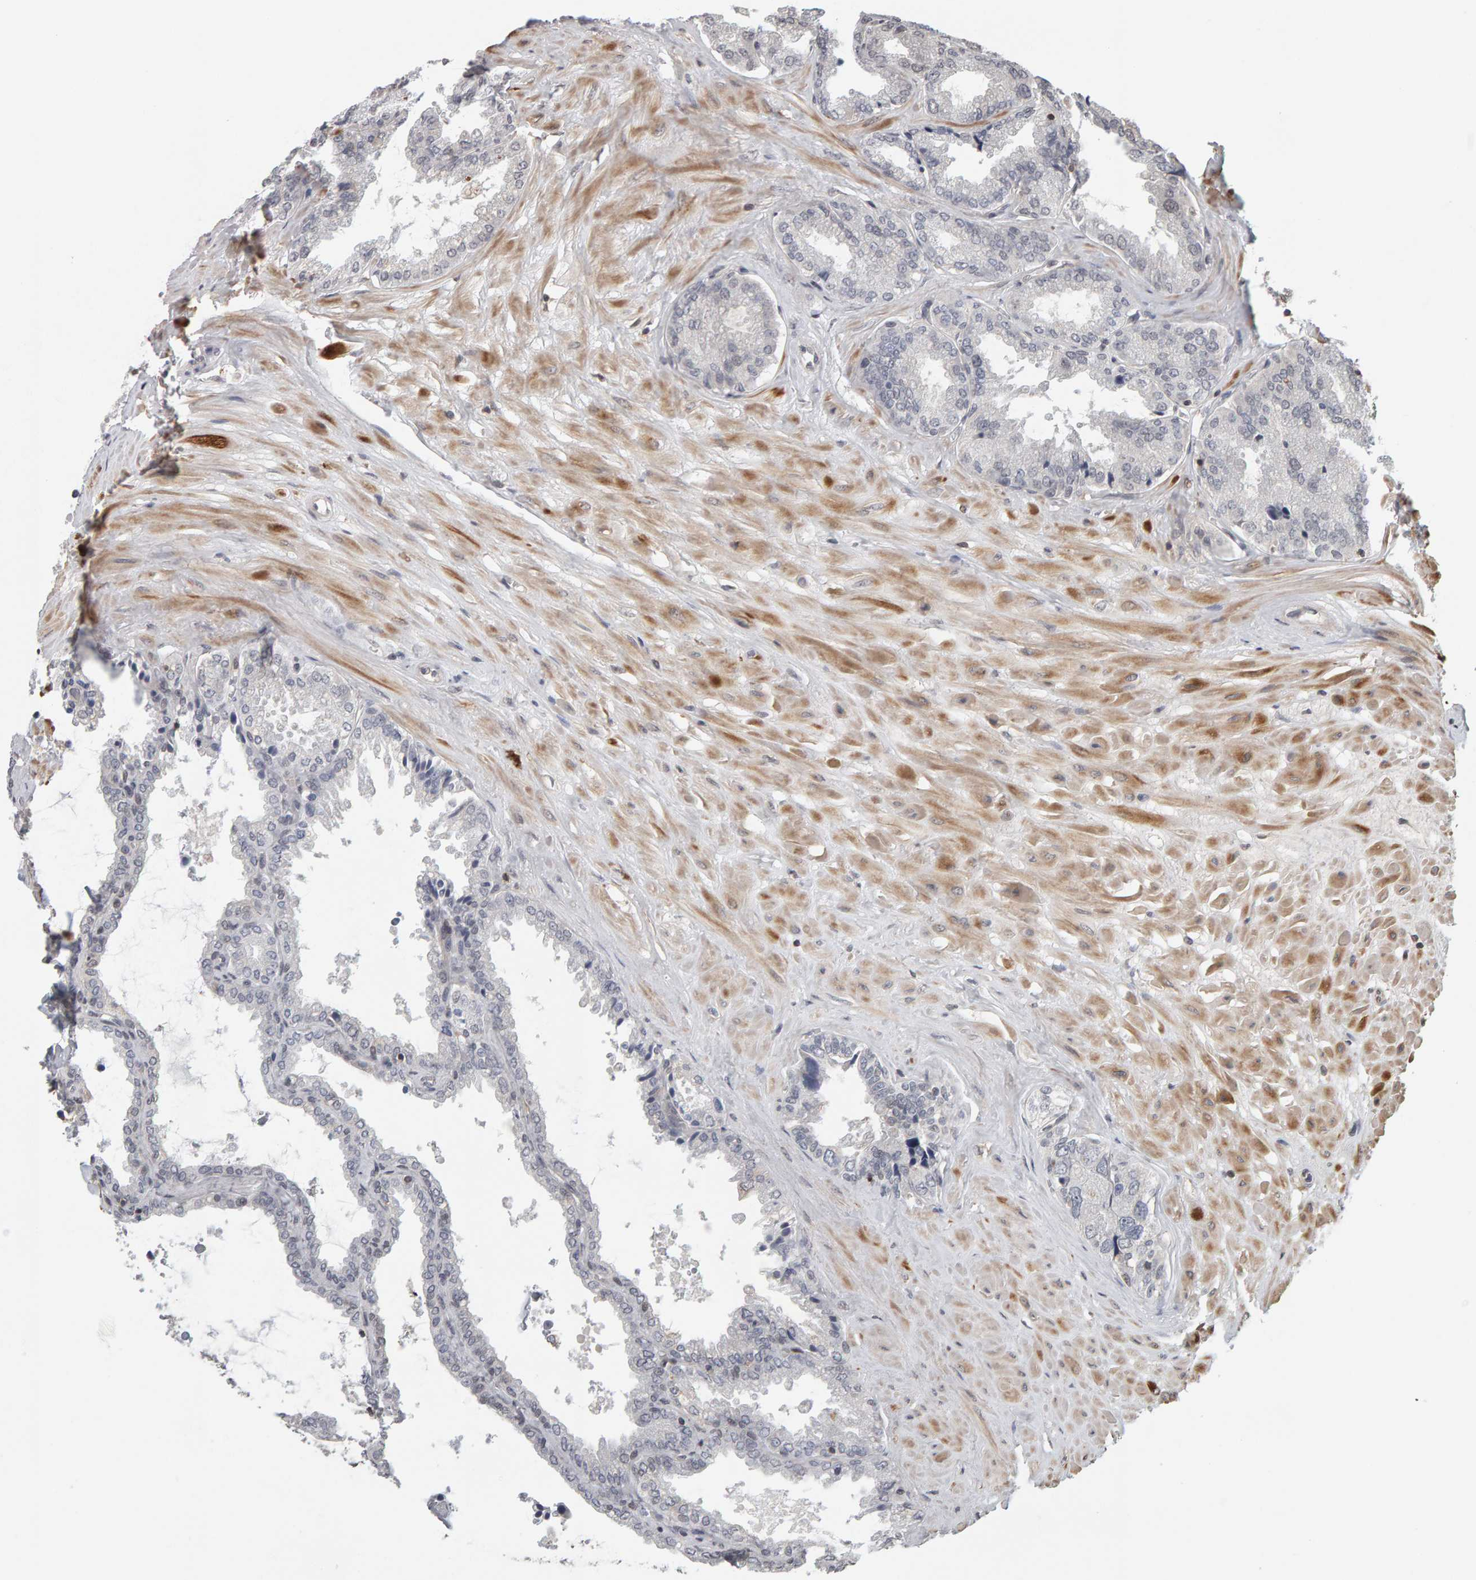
{"staining": {"intensity": "negative", "quantity": "none", "location": "none"}, "tissue": "seminal vesicle", "cell_type": "Glandular cells", "image_type": "normal", "snomed": [{"axis": "morphology", "description": "Normal tissue, NOS"}, {"axis": "topography", "description": "Seminal veicle"}], "caption": "This photomicrograph is of unremarkable seminal vesicle stained with immunohistochemistry to label a protein in brown with the nuclei are counter-stained blue. There is no staining in glandular cells.", "gene": "TEFM", "patient": {"sex": "male", "age": 46}}